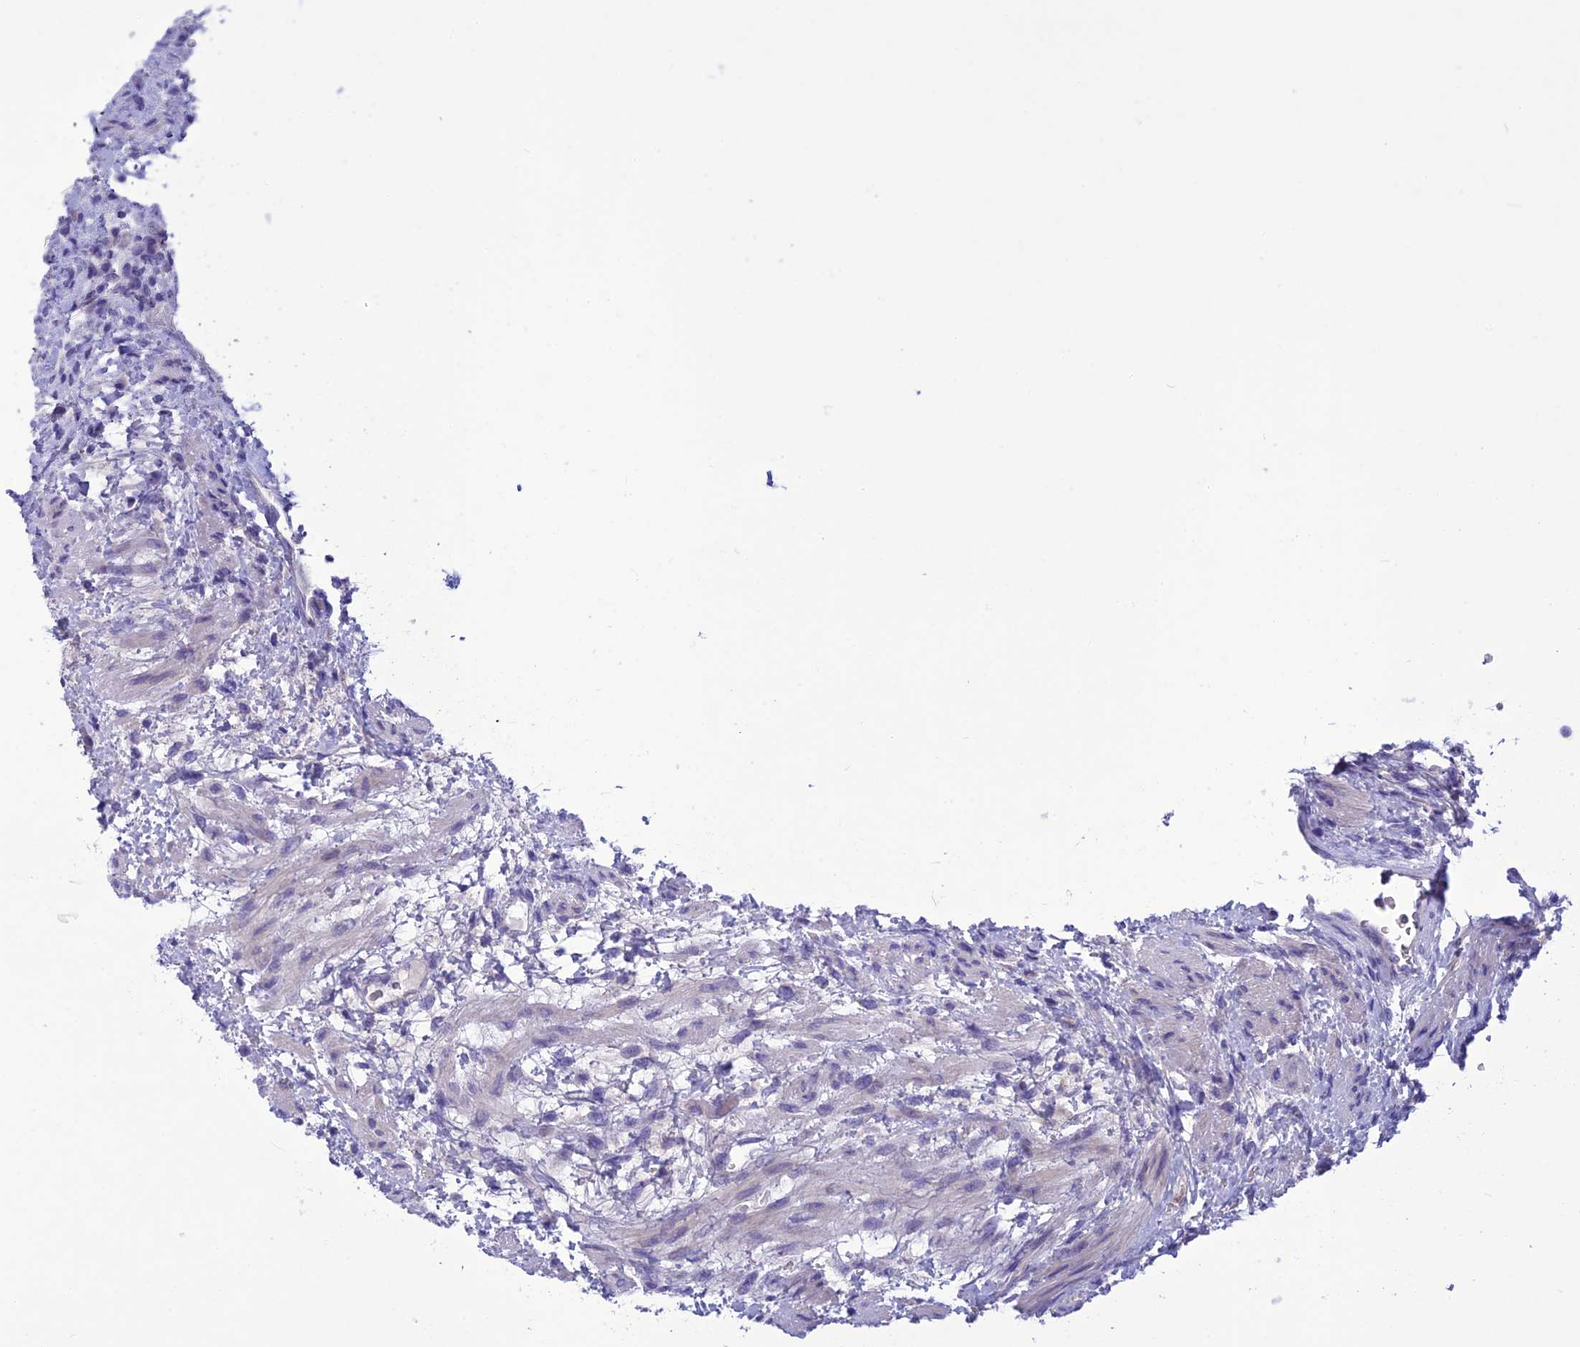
{"staining": {"intensity": "negative", "quantity": "none", "location": "none"}, "tissue": "testis cancer", "cell_type": "Tumor cells", "image_type": "cancer", "snomed": [{"axis": "morphology", "description": "Carcinoma, Embryonal, NOS"}, {"axis": "topography", "description": "Testis"}], "caption": "There is no significant staining in tumor cells of testis embryonal carcinoma.", "gene": "BBS2", "patient": {"sex": "male", "age": 26}}